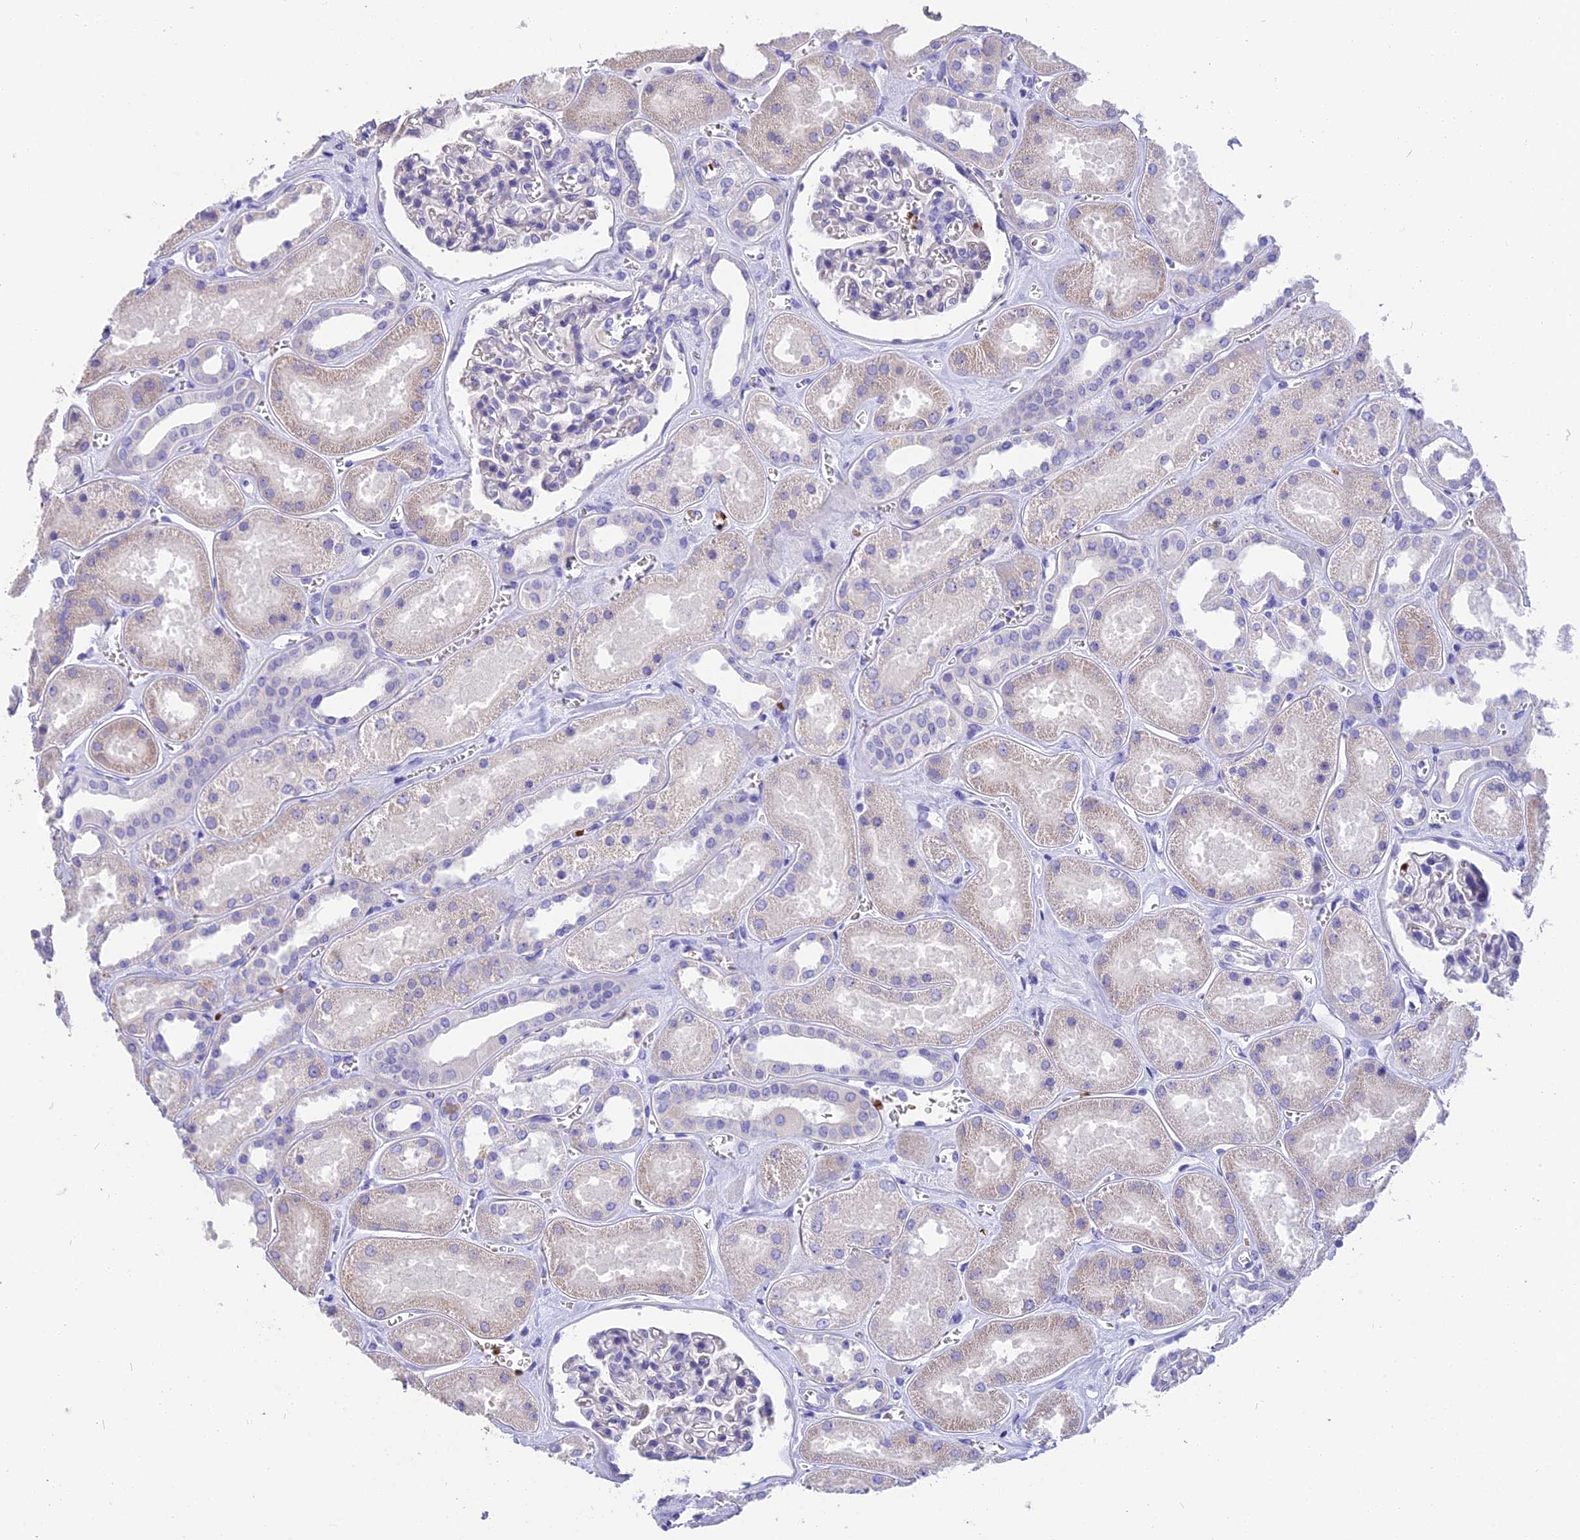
{"staining": {"intensity": "negative", "quantity": "none", "location": "none"}, "tissue": "kidney", "cell_type": "Cells in glomeruli", "image_type": "normal", "snomed": [{"axis": "morphology", "description": "Normal tissue, NOS"}, {"axis": "morphology", "description": "Adenocarcinoma, NOS"}, {"axis": "topography", "description": "Kidney"}], "caption": "A high-resolution photomicrograph shows IHC staining of normal kidney, which exhibits no significant expression in cells in glomeruli.", "gene": "TNNC2", "patient": {"sex": "female", "age": 68}}